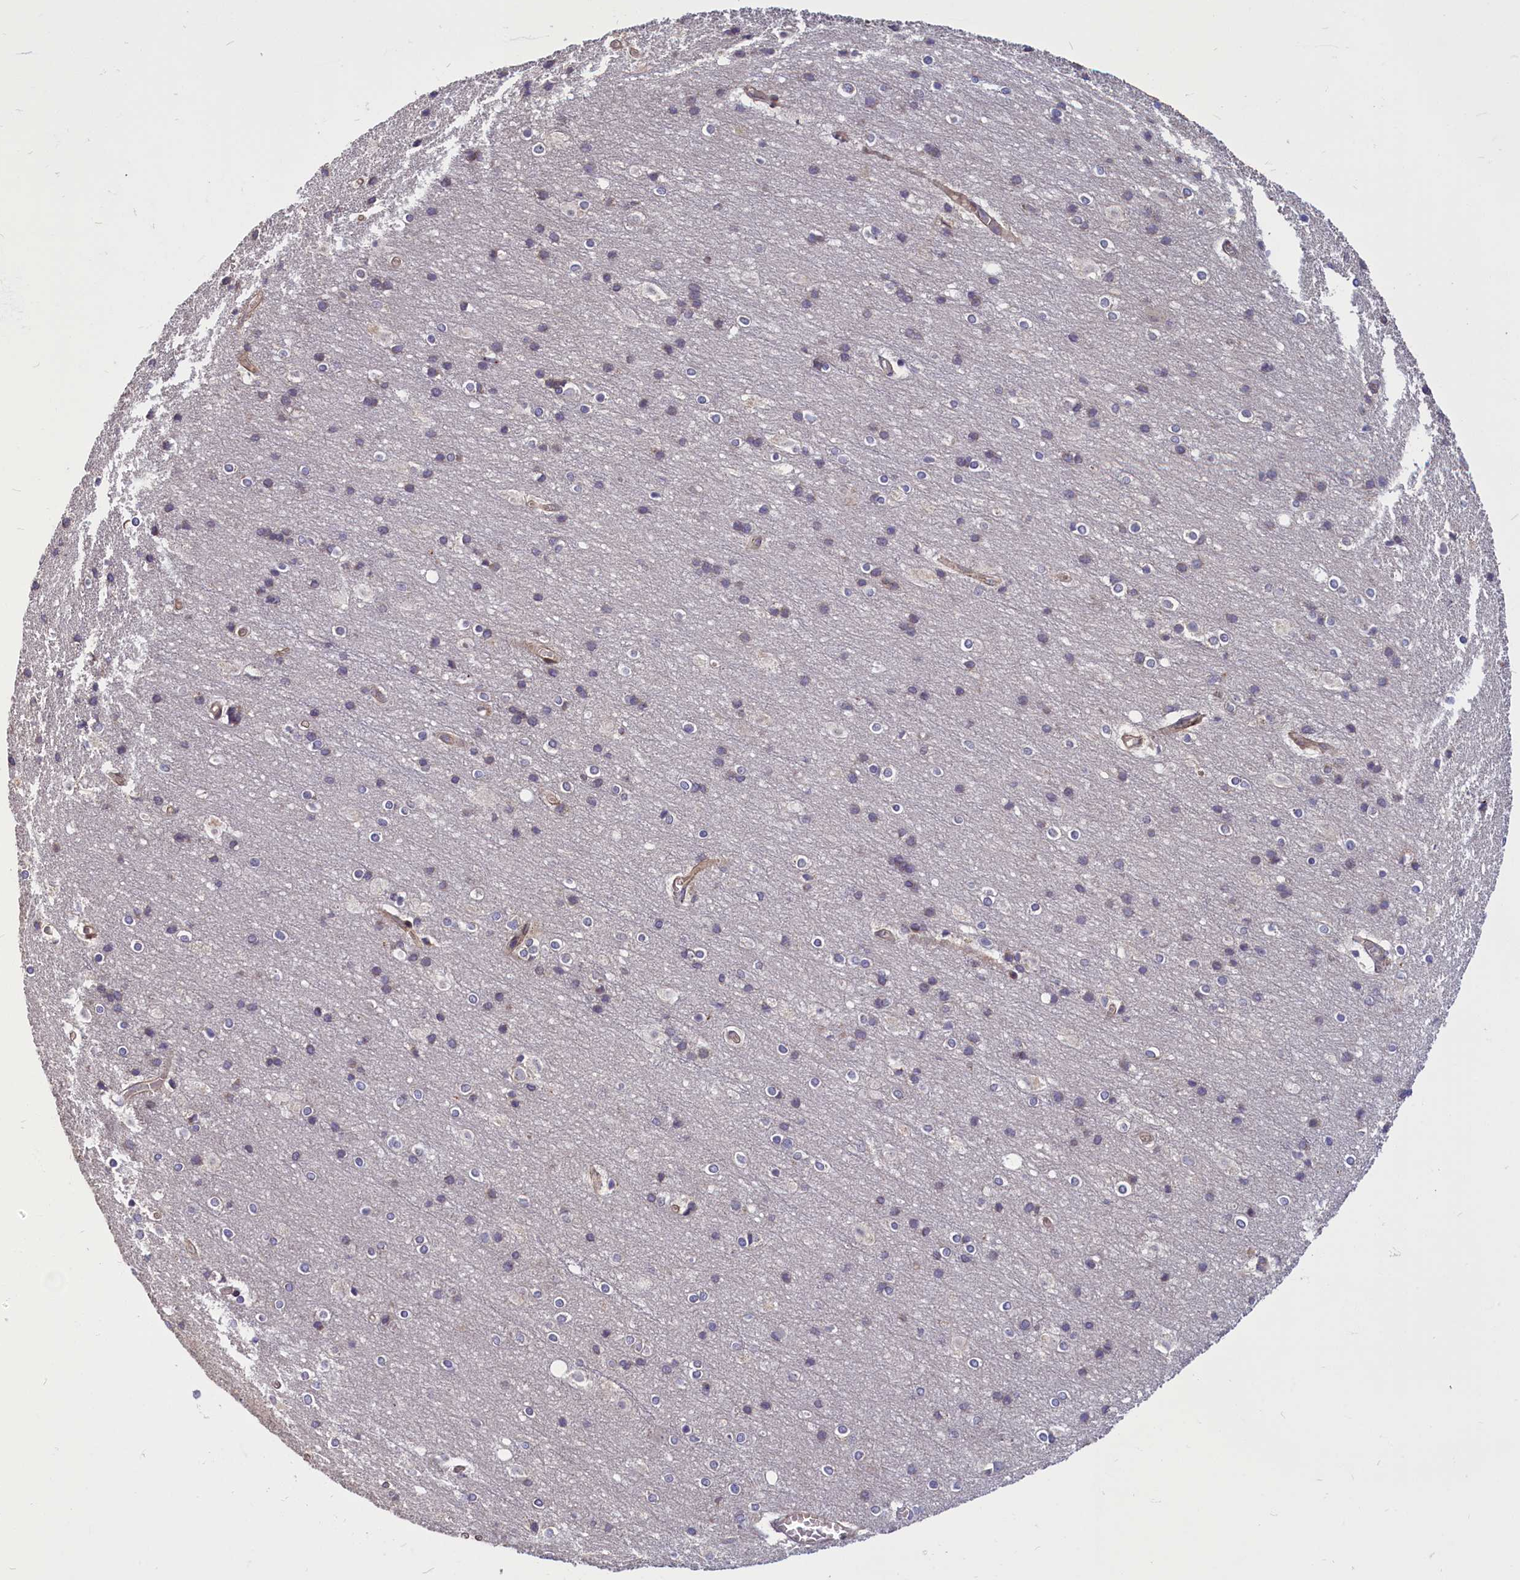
{"staining": {"intensity": "moderate", "quantity": "25%-75%", "location": "cytoplasmic/membranous"}, "tissue": "cerebral cortex", "cell_type": "Endothelial cells", "image_type": "normal", "snomed": [{"axis": "morphology", "description": "Normal tissue, NOS"}, {"axis": "topography", "description": "Cerebral cortex"}], "caption": "Protein positivity by immunohistochemistry (IHC) displays moderate cytoplasmic/membranous positivity in approximately 25%-75% of endothelial cells in benign cerebral cortex.", "gene": "ENSG00000274944", "patient": {"sex": "male", "age": 54}}